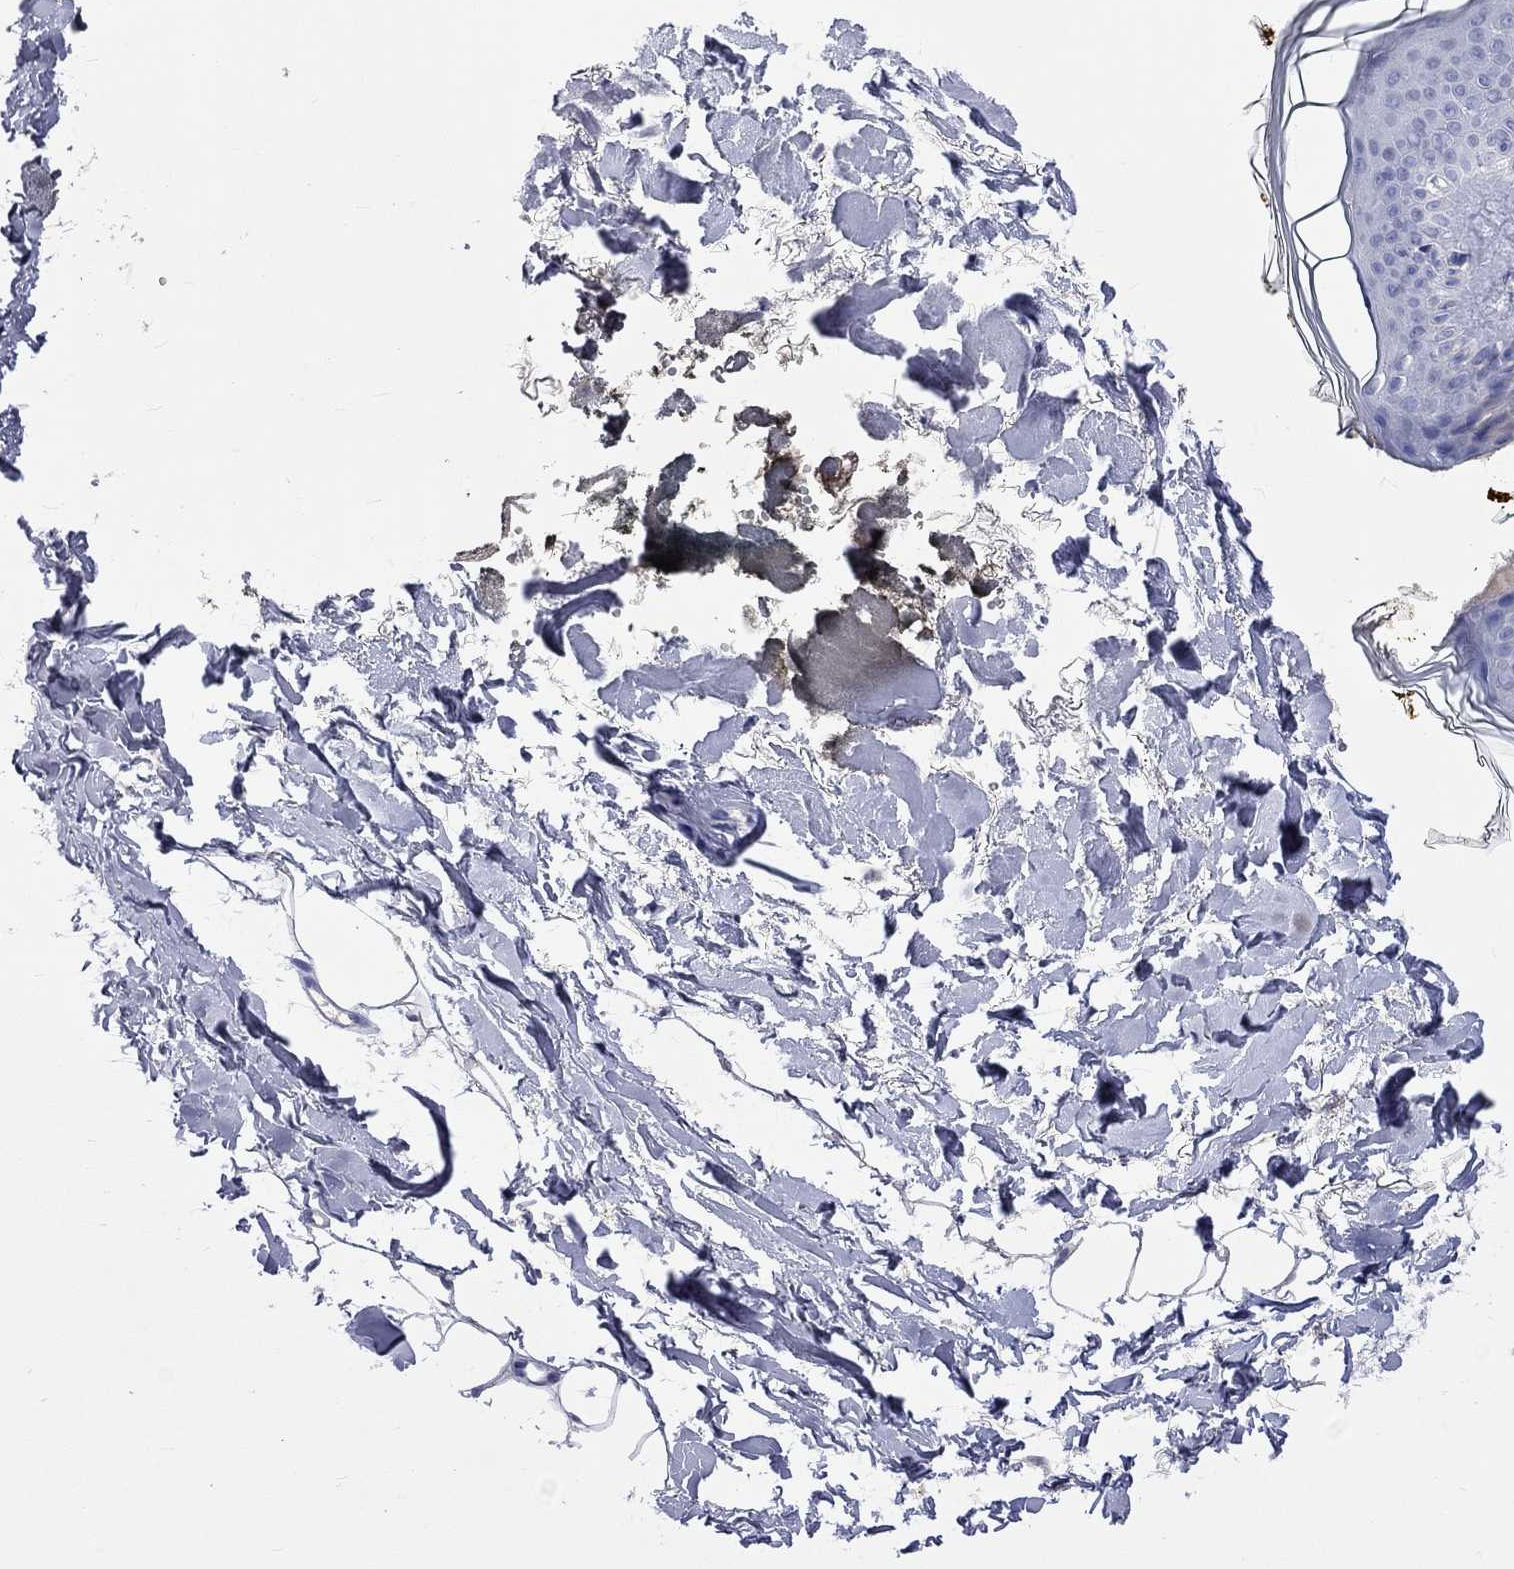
{"staining": {"intensity": "negative", "quantity": "none", "location": "none"}, "tissue": "skin", "cell_type": "Fibroblasts", "image_type": "normal", "snomed": [{"axis": "morphology", "description": "Normal tissue, NOS"}, {"axis": "topography", "description": "Skin"}], "caption": "Immunohistochemistry (IHC) micrograph of unremarkable skin: human skin stained with DAB (3,3'-diaminobenzidine) displays no significant protein expression in fibroblasts. (Brightfield microscopy of DAB immunohistochemistry at high magnification).", "gene": "LRFN4", "patient": {"sex": "female", "age": 34}}